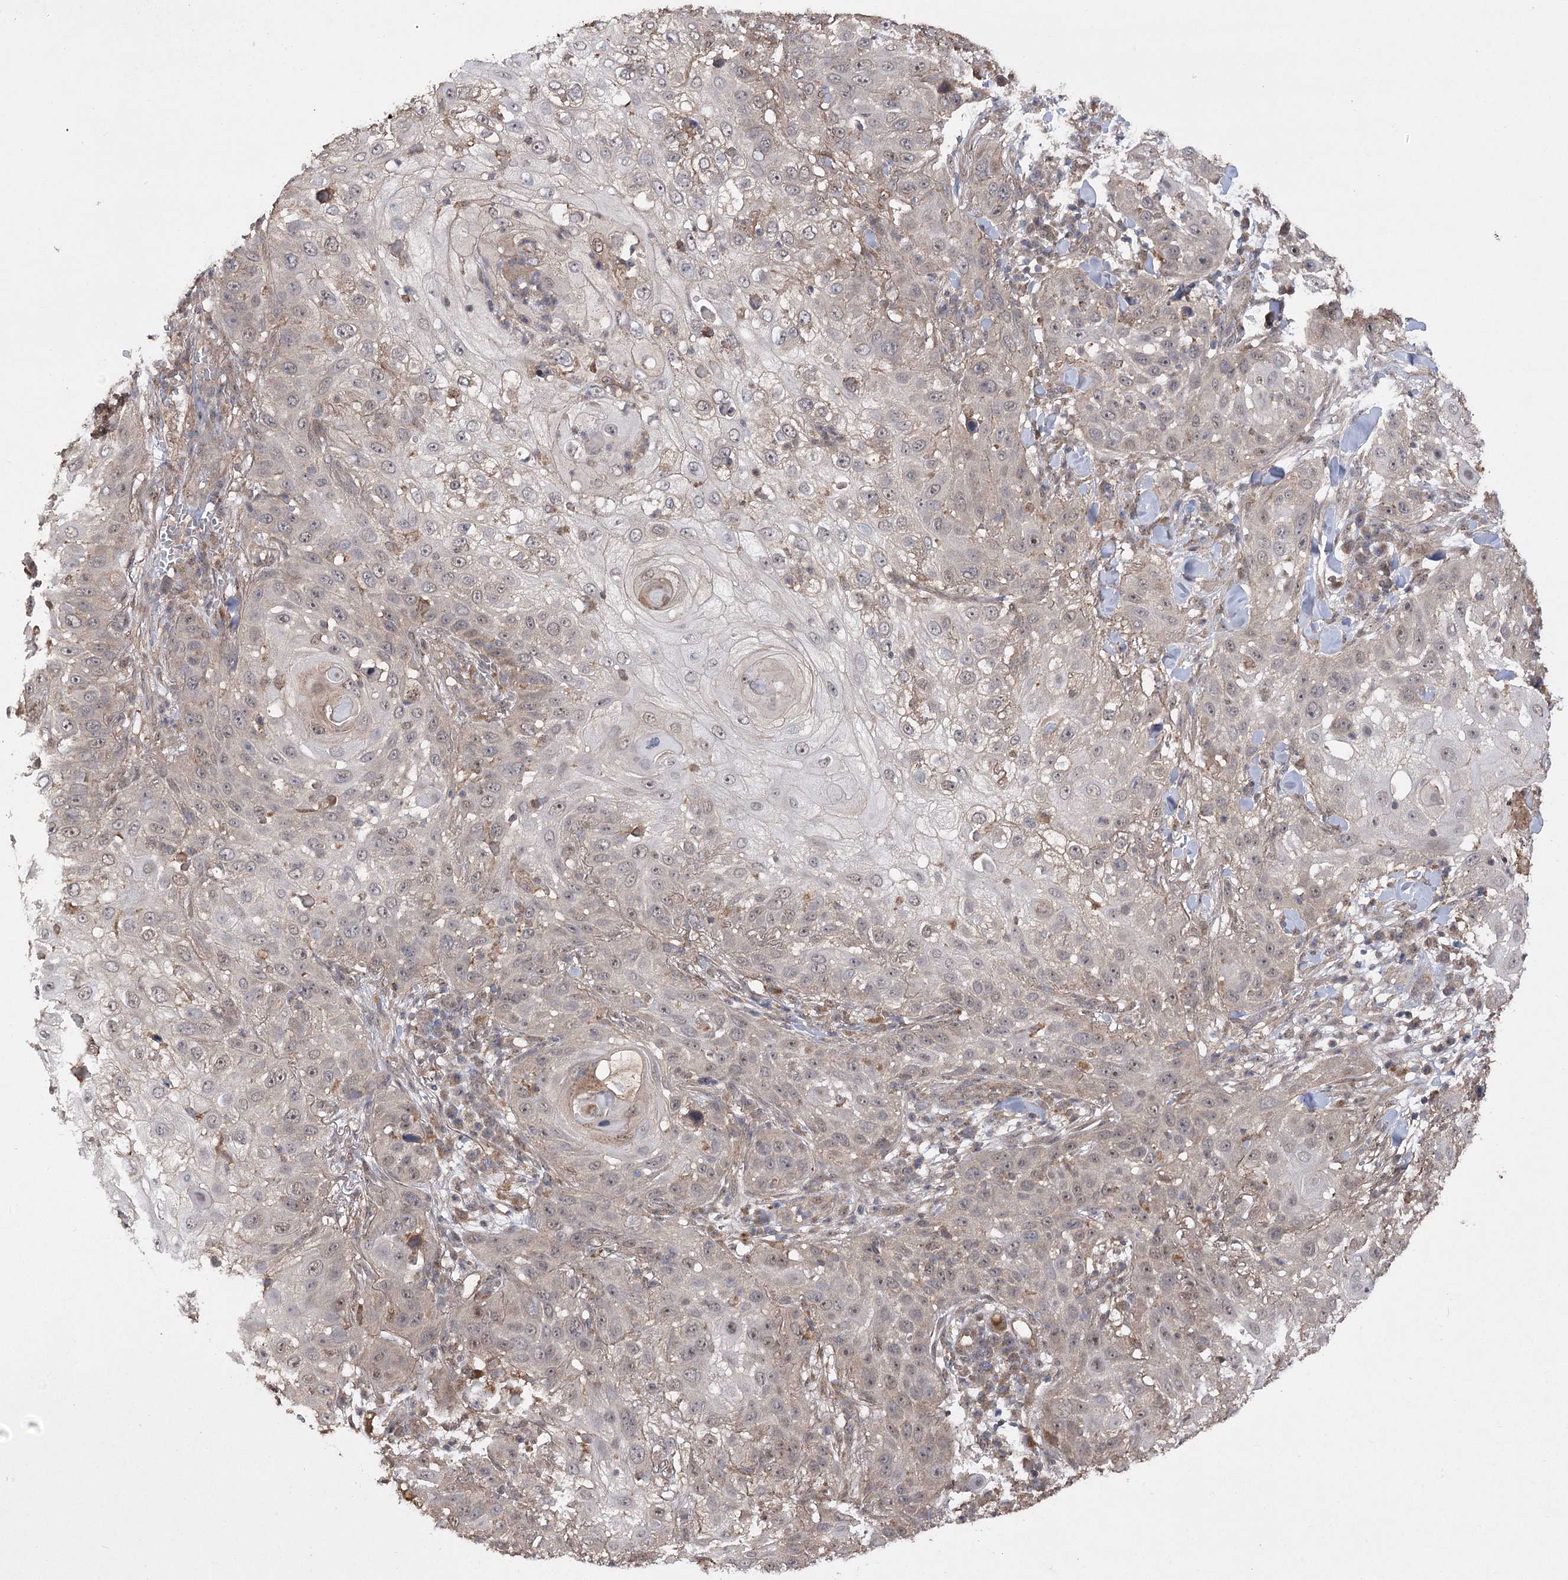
{"staining": {"intensity": "weak", "quantity": "25%-75%", "location": "nuclear"}, "tissue": "skin cancer", "cell_type": "Tumor cells", "image_type": "cancer", "snomed": [{"axis": "morphology", "description": "Squamous cell carcinoma, NOS"}, {"axis": "topography", "description": "Skin"}], "caption": "Protein expression analysis of human skin squamous cell carcinoma reveals weak nuclear staining in approximately 25%-75% of tumor cells. (brown staining indicates protein expression, while blue staining denotes nuclei).", "gene": "TENM2", "patient": {"sex": "female", "age": 44}}